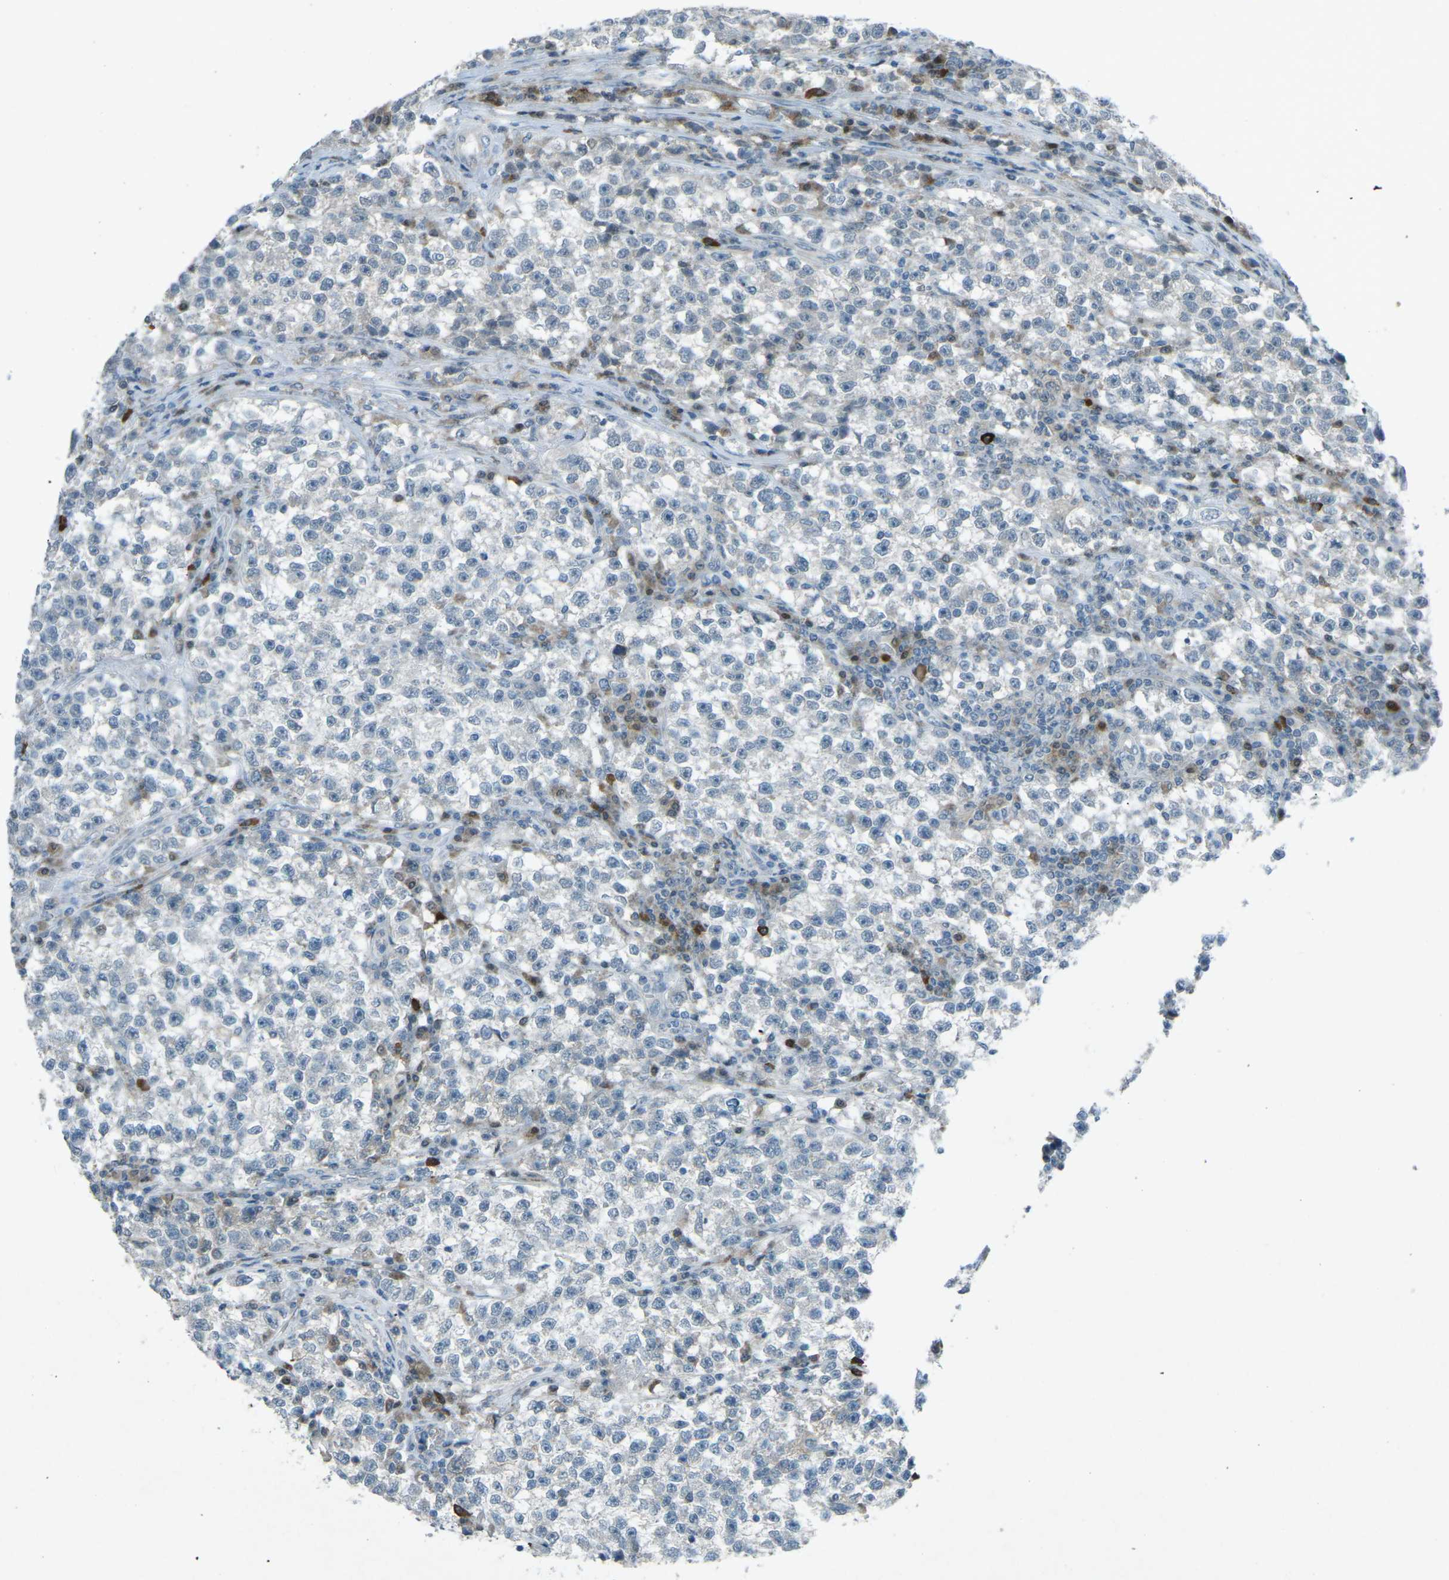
{"staining": {"intensity": "negative", "quantity": "none", "location": "none"}, "tissue": "testis cancer", "cell_type": "Tumor cells", "image_type": "cancer", "snomed": [{"axis": "morphology", "description": "Seminoma, NOS"}, {"axis": "topography", "description": "Testis"}], "caption": "High power microscopy image of an IHC histopathology image of testis cancer, revealing no significant expression in tumor cells.", "gene": "PRKCA", "patient": {"sex": "male", "age": 22}}